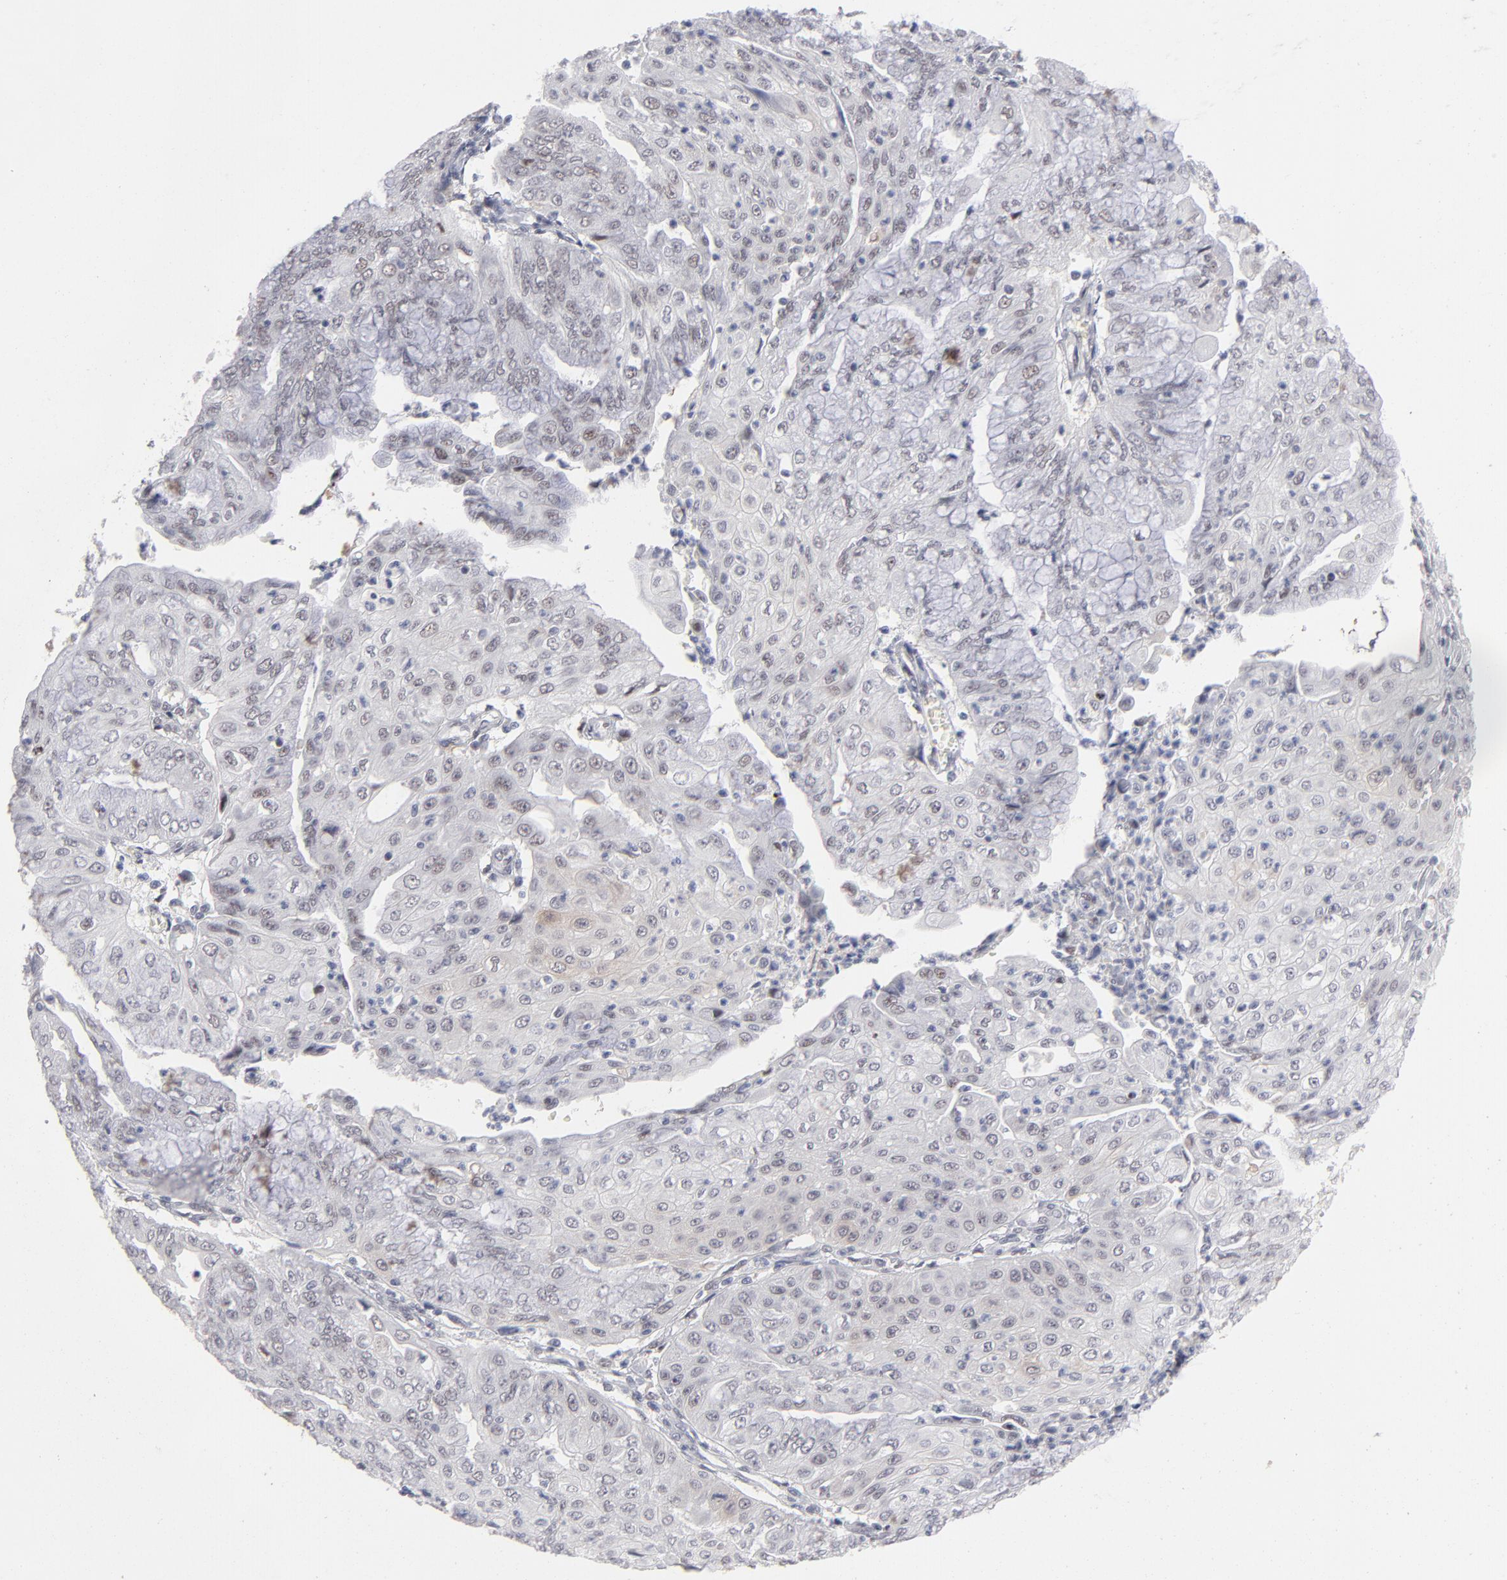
{"staining": {"intensity": "negative", "quantity": "none", "location": "none"}, "tissue": "endometrial cancer", "cell_type": "Tumor cells", "image_type": "cancer", "snomed": [{"axis": "morphology", "description": "Adenocarcinoma, NOS"}, {"axis": "topography", "description": "Endometrium"}], "caption": "IHC image of neoplastic tissue: human endometrial adenocarcinoma stained with DAB displays no significant protein expression in tumor cells.", "gene": "CCR2", "patient": {"sex": "female", "age": 79}}